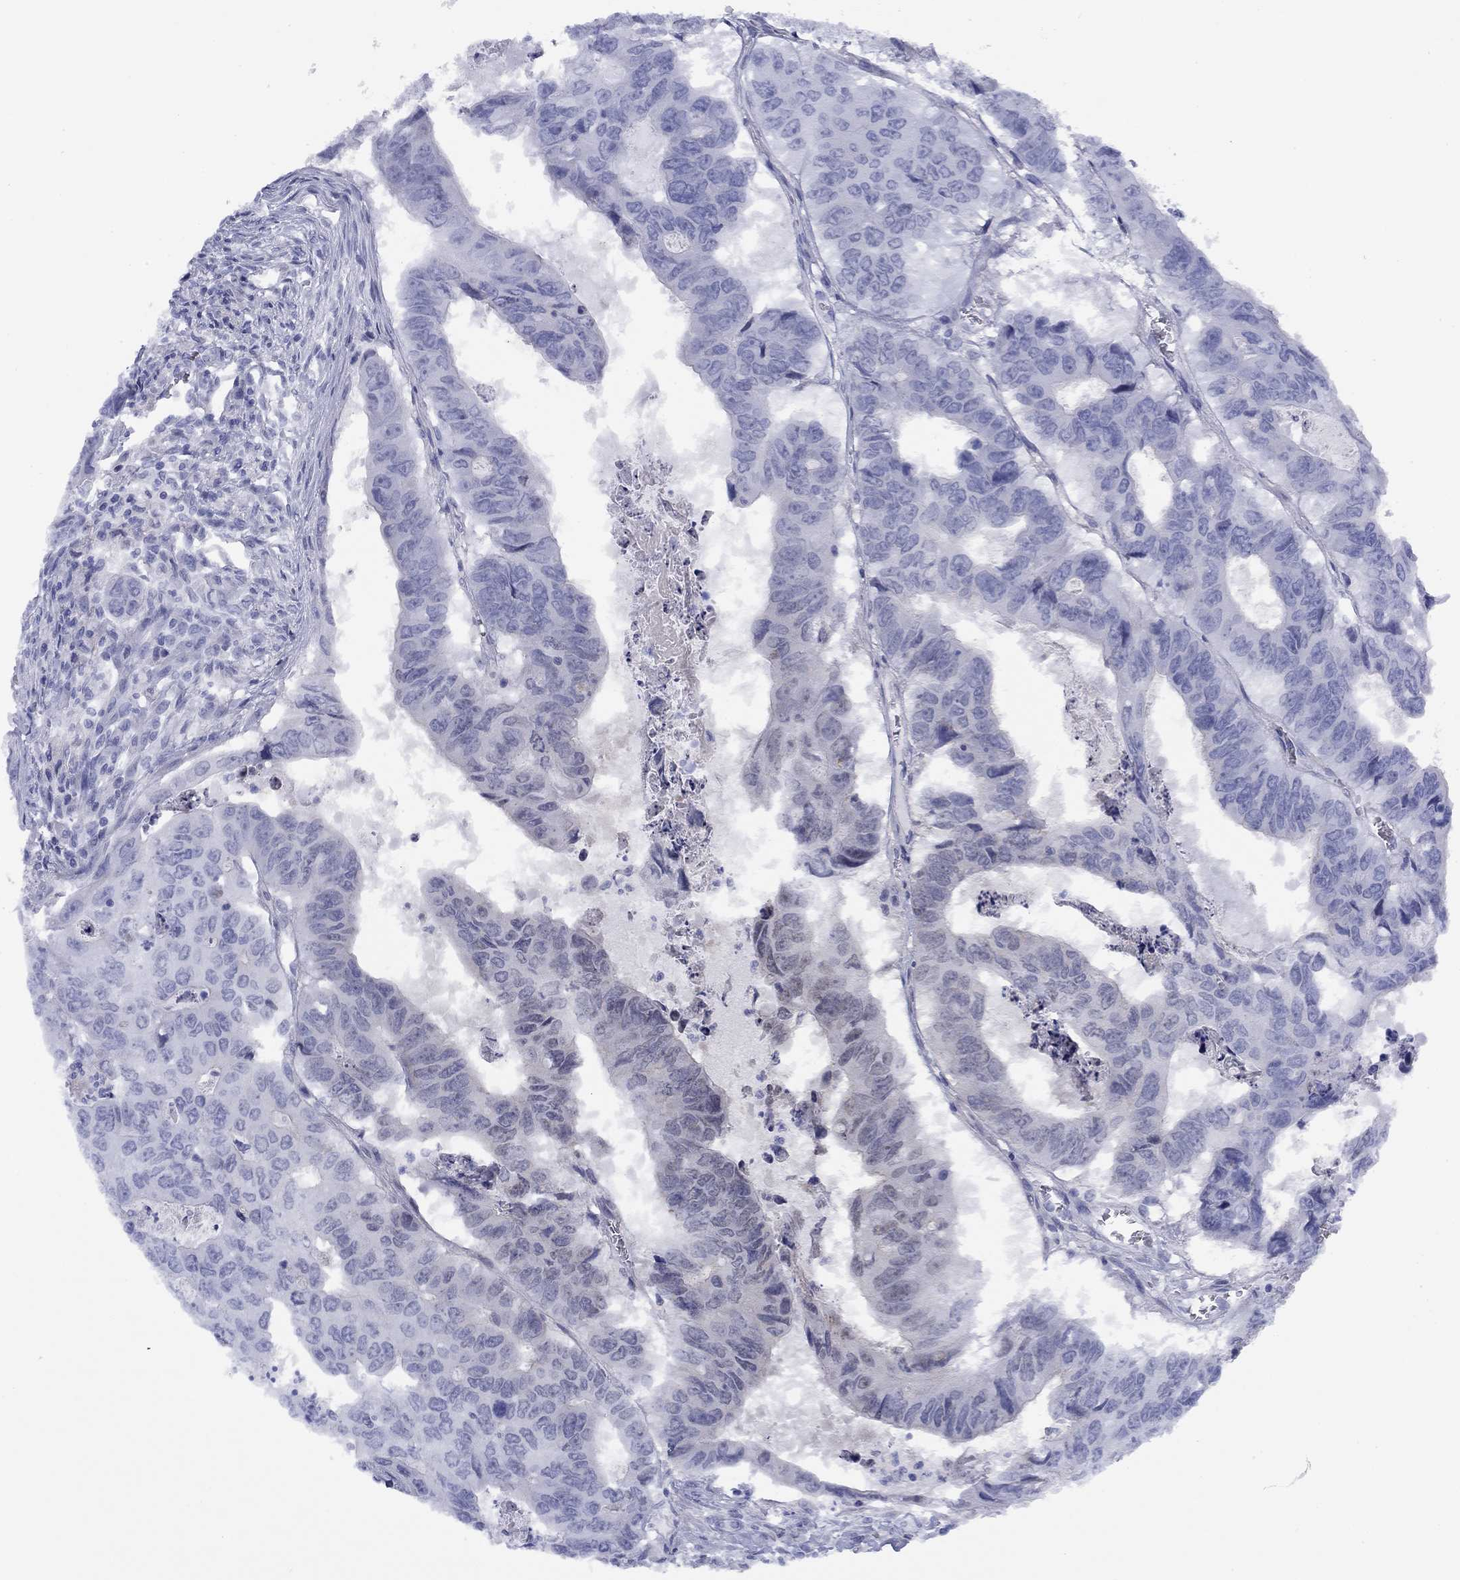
{"staining": {"intensity": "negative", "quantity": "none", "location": "none"}, "tissue": "colorectal cancer", "cell_type": "Tumor cells", "image_type": "cancer", "snomed": [{"axis": "morphology", "description": "Adenocarcinoma, NOS"}, {"axis": "topography", "description": "Colon"}], "caption": "Colorectal cancer was stained to show a protein in brown. There is no significant positivity in tumor cells. The staining is performed using DAB (3,3'-diaminobenzidine) brown chromogen with nuclei counter-stained in using hematoxylin.", "gene": "TIGD4", "patient": {"sex": "male", "age": 79}}